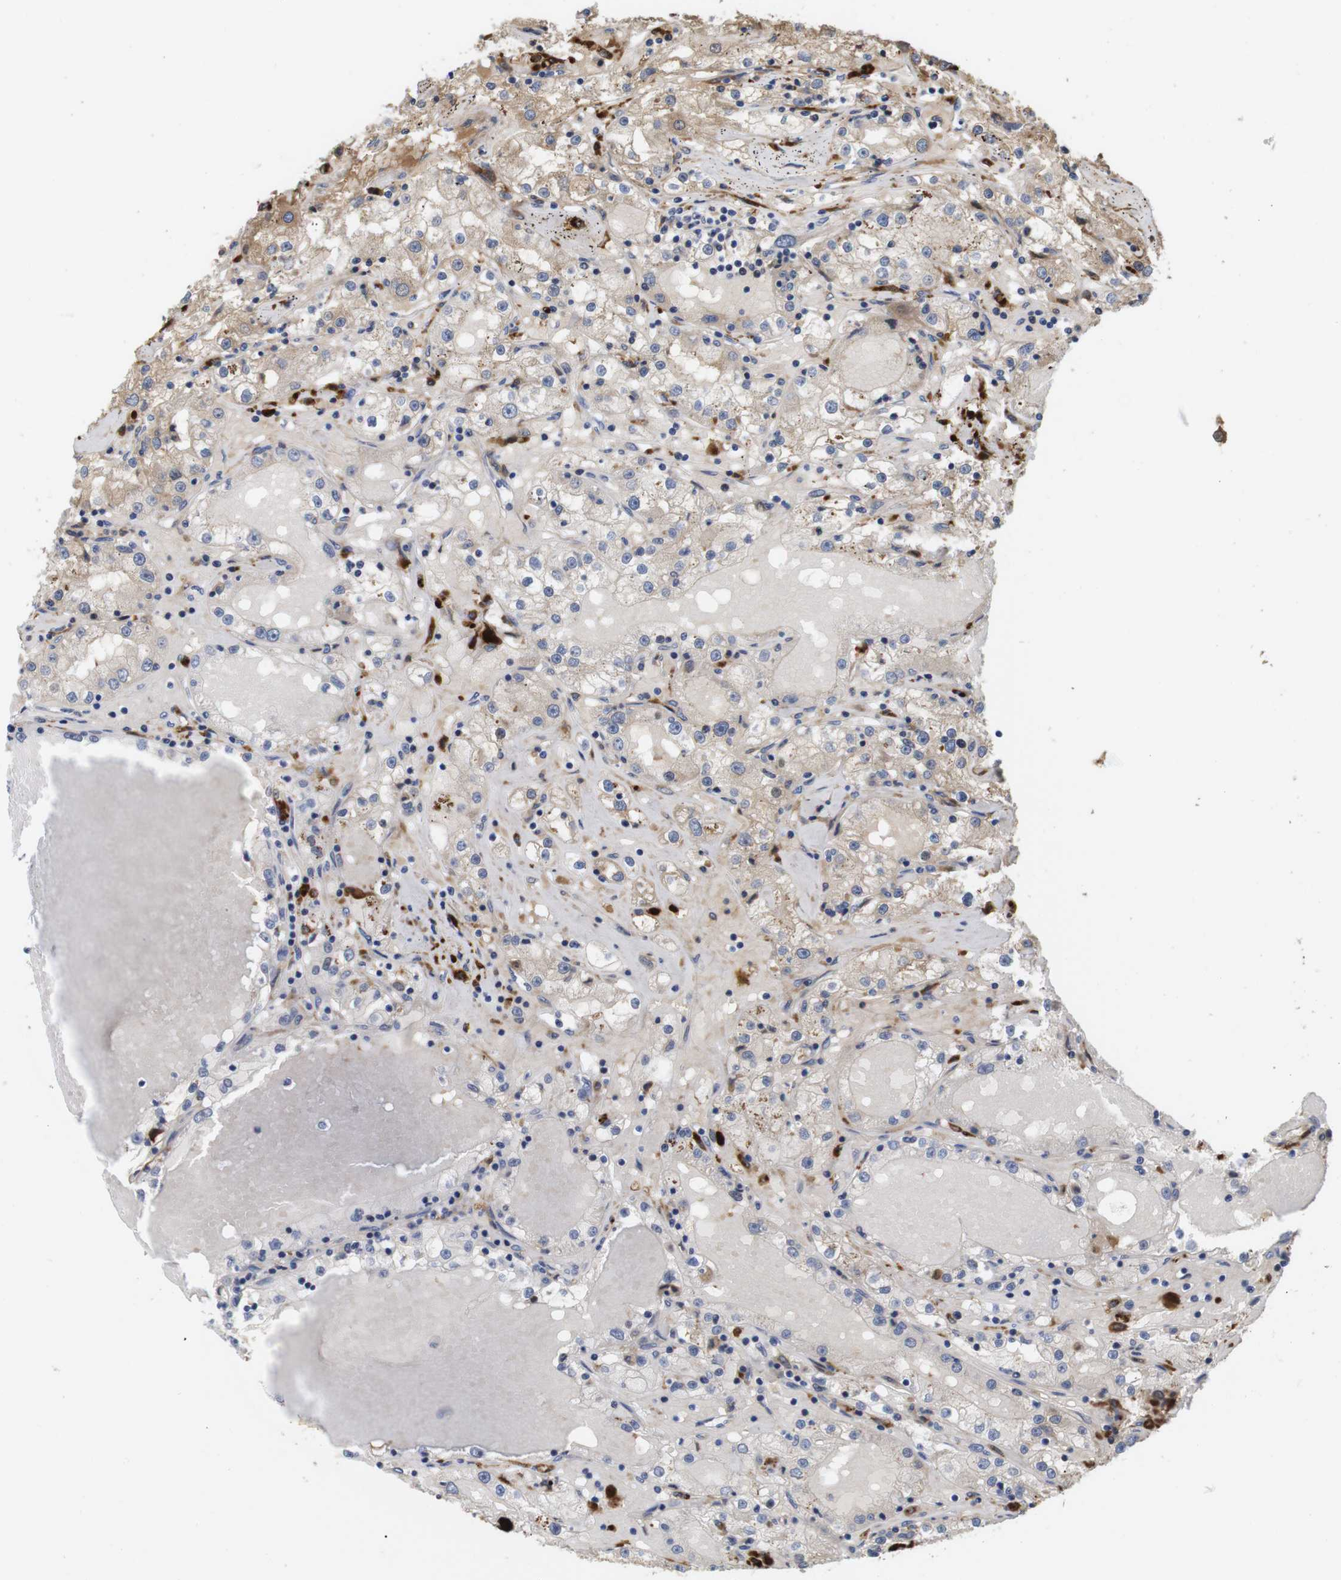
{"staining": {"intensity": "moderate", "quantity": "<25%", "location": "cytoplasmic/membranous"}, "tissue": "renal cancer", "cell_type": "Tumor cells", "image_type": "cancer", "snomed": [{"axis": "morphology", "description": "Adenocarcinoma, NOS"}, {"axis": "topography", "description": "Kidney"}], "caption": "An image of human adenocarcinoma (renal) stained for a protein exhibits moderate cytoplasmic/membranous brown staining in tumor cells. (IHC, brightfield microscopy, high magnification).", "gene": "SPRY3", "patient": {"sex": "male", "age": 56}}